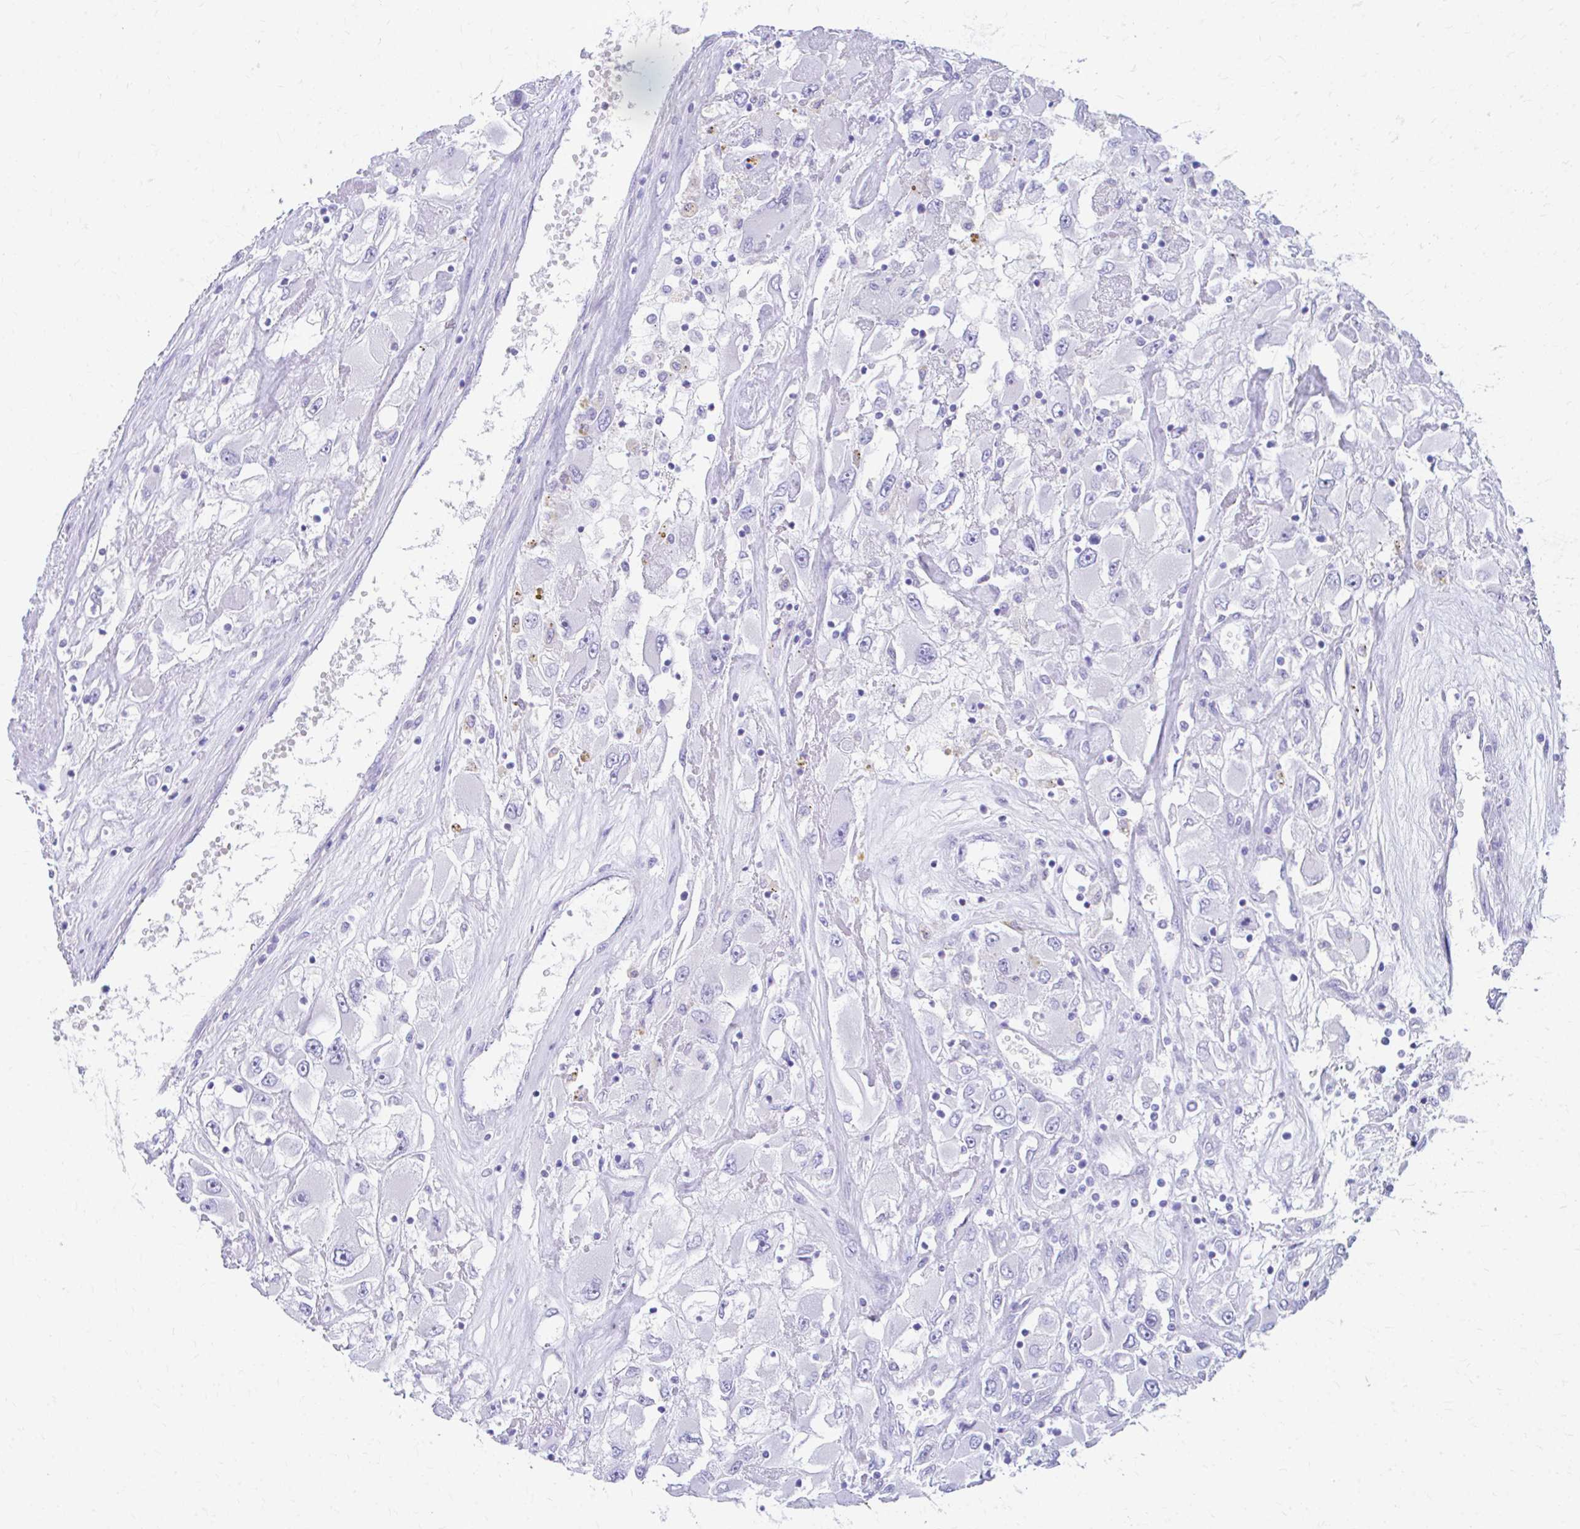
{"staining": {"intensity": "negative", "quantity": "none", "location": "none"}, "tissue": "renal cancer", "cell_type": "Tumor cells", "image_type": "cancer", "snomed": [{"axis": "morphology", "description": "Adenocarcinoma, NOS"}, {"axis": "topography", "description": "Kidney"}], "caption": "Tumor cells are negative for protein expression in human renal cancer (adenocarcinoma).", "gene": "KRIT1", "patient": {"sex": "female", "age": 52}}